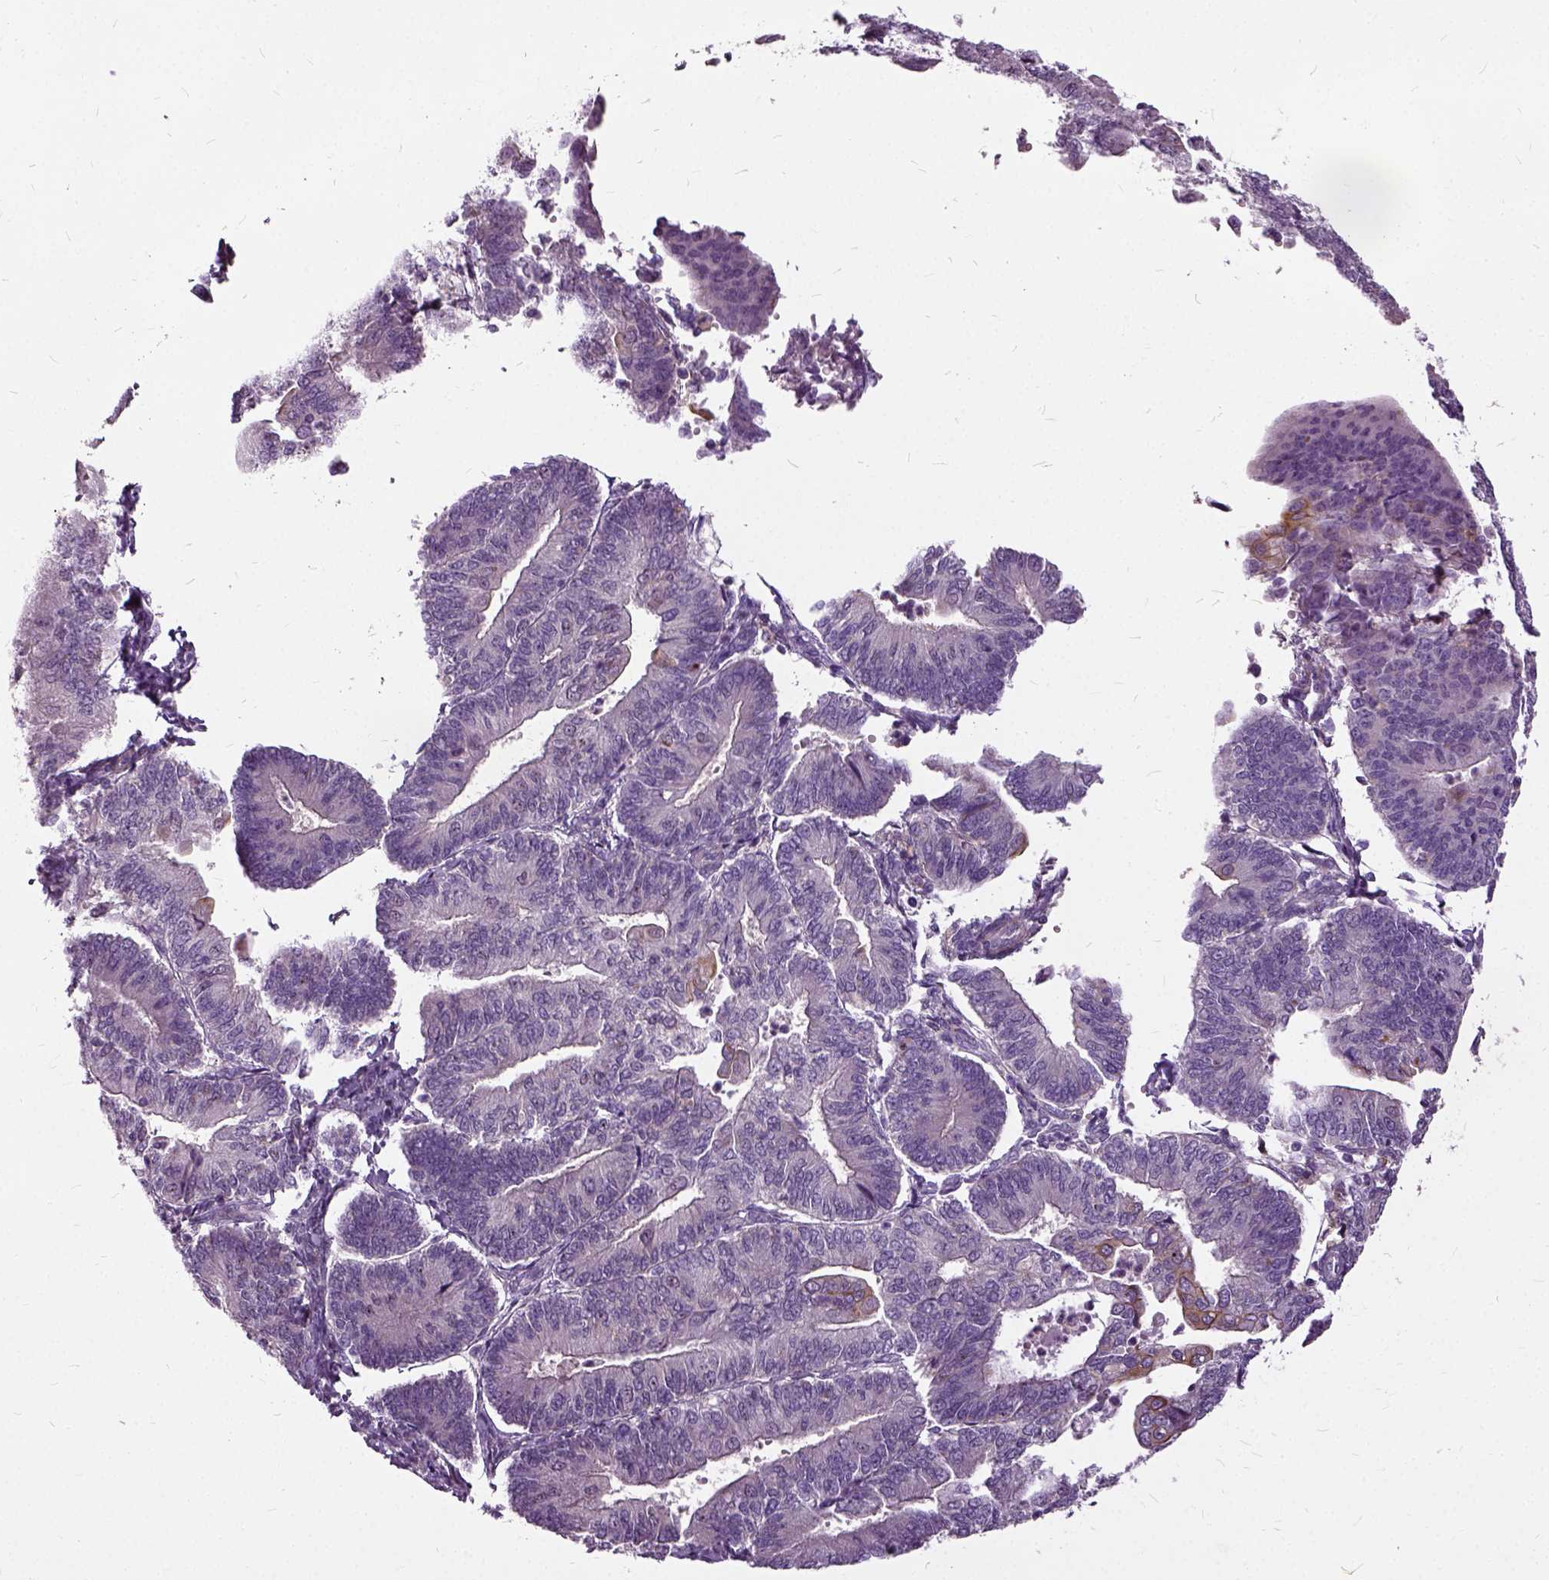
{"staining": {"intensity": "moderate", "quantity": "<25%", "location": "cytoplasmic/membranous"}, "tissue": "endometrial cancer", "cell_type": "Tumor cells", "image_type": "cancer", "snomed": [{"axis": "morphology", "description": "Adenocarcinoma, NOS"}, {"axis": "topography", "description": "Endometrium"}], "caption": "Immunohistochemical staining of adenocarcinoma (endometrial) exhibits low levels of moderate cytoplasmic/membranous protein staining in about <25% of tumor cells.", "gene": "ILRUN", "patient": {"sex": "female", "age": 65}}